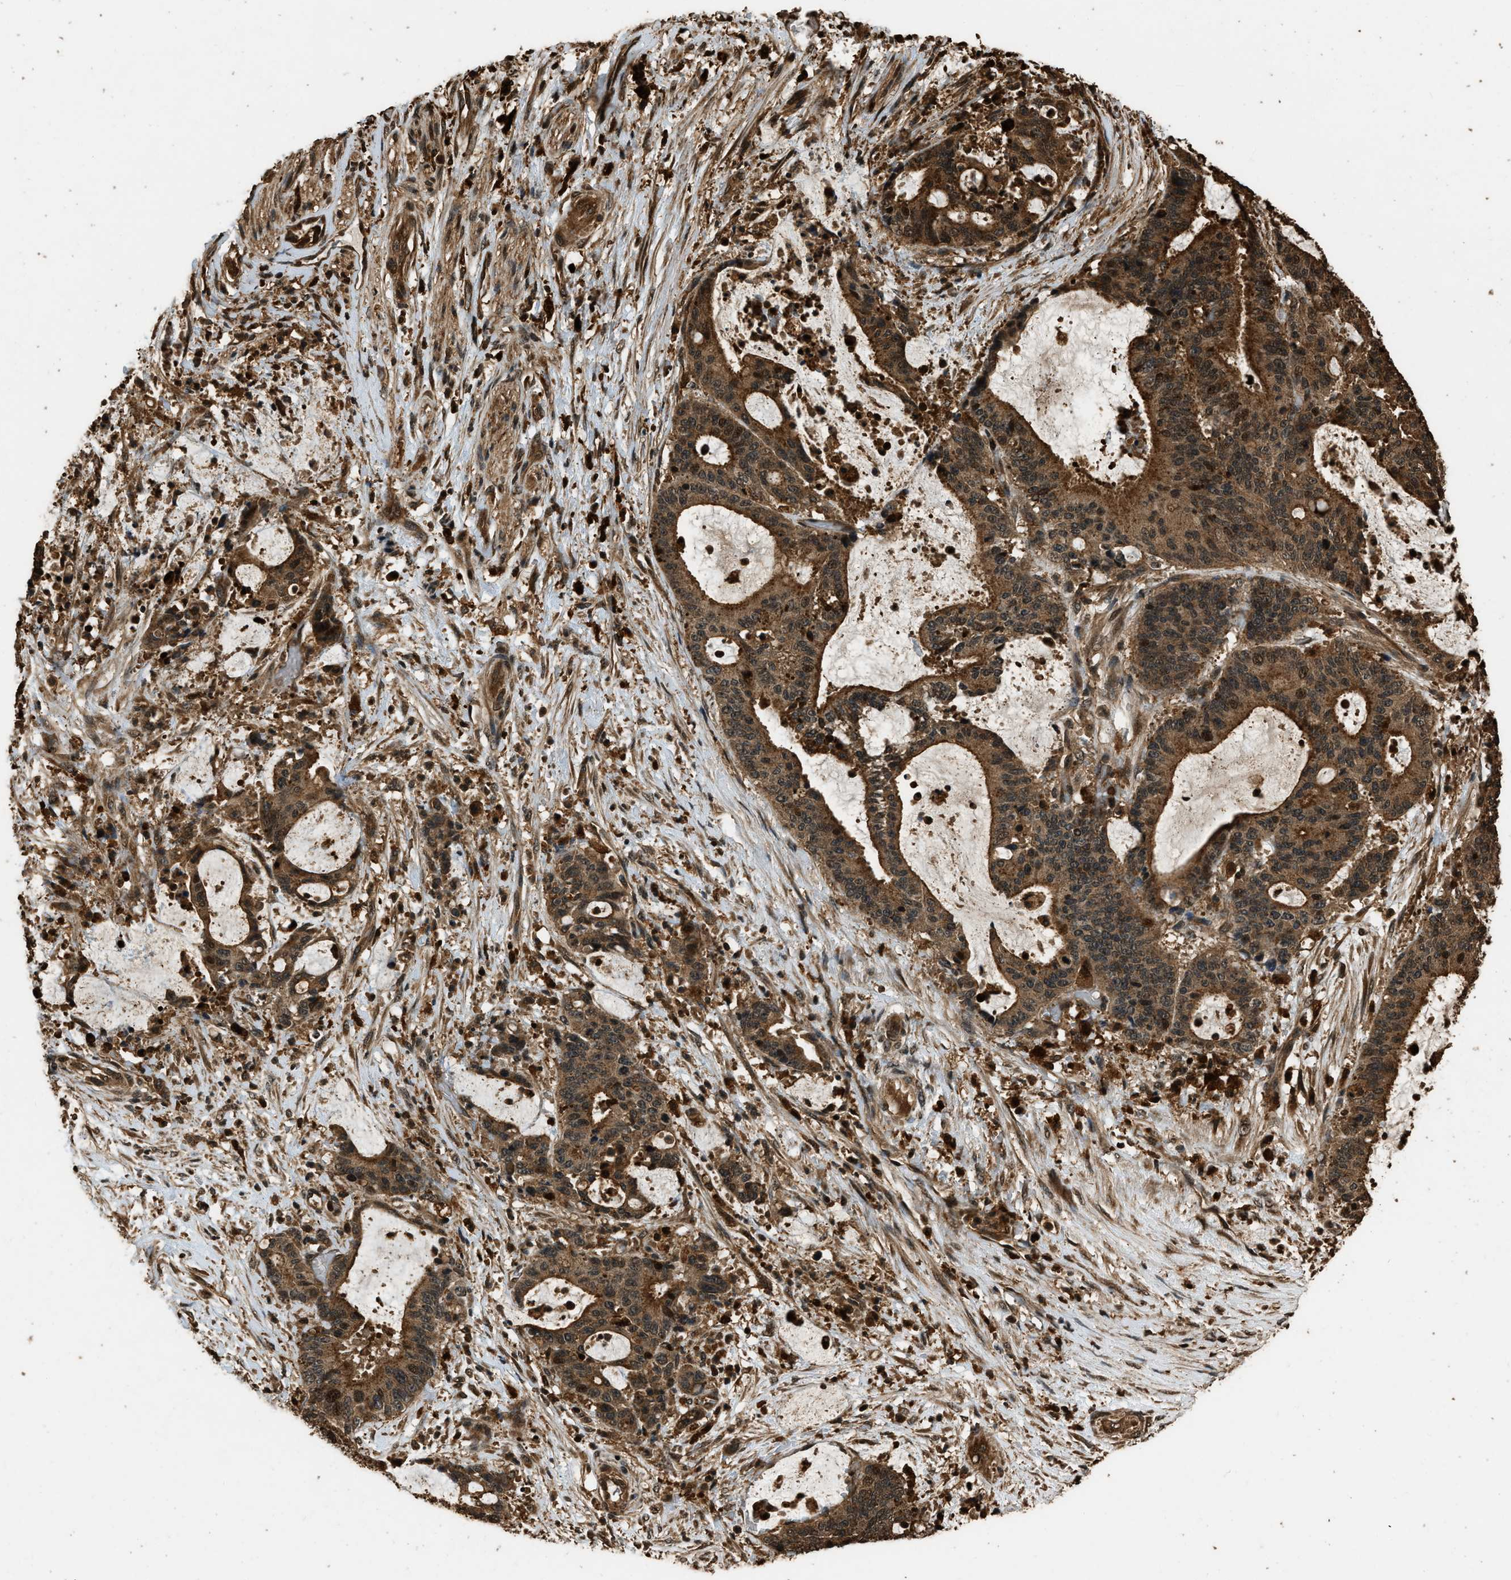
{"staining": {"intensity": "strong", "quantity": ">75%", "location": "cytoplasmic/membranous,nuclear"}, "tissue": "liver cancer", "cell_type": "Tumor cells", "image_type": "cancer", "snomed": [{"axis": "morphology", "description": "Normal tissue, NOS"}, {"axis": "morphology", "description": "Cholangiocarcinoma"}, {"axis": "topography", "description": "Liver"}, {"axis": "topography", "description": "Peripheral nerve tissue"}], "caption": "About >75% of tumor cells in liver cancer (cholangiocarcinoma) display strong cytoplasmic/membranous and nuclear protein staining as visualized by brown immunohistochemical staining.", "gene": "RAP2A", "patient": {"sex": "female", "age": 73}}